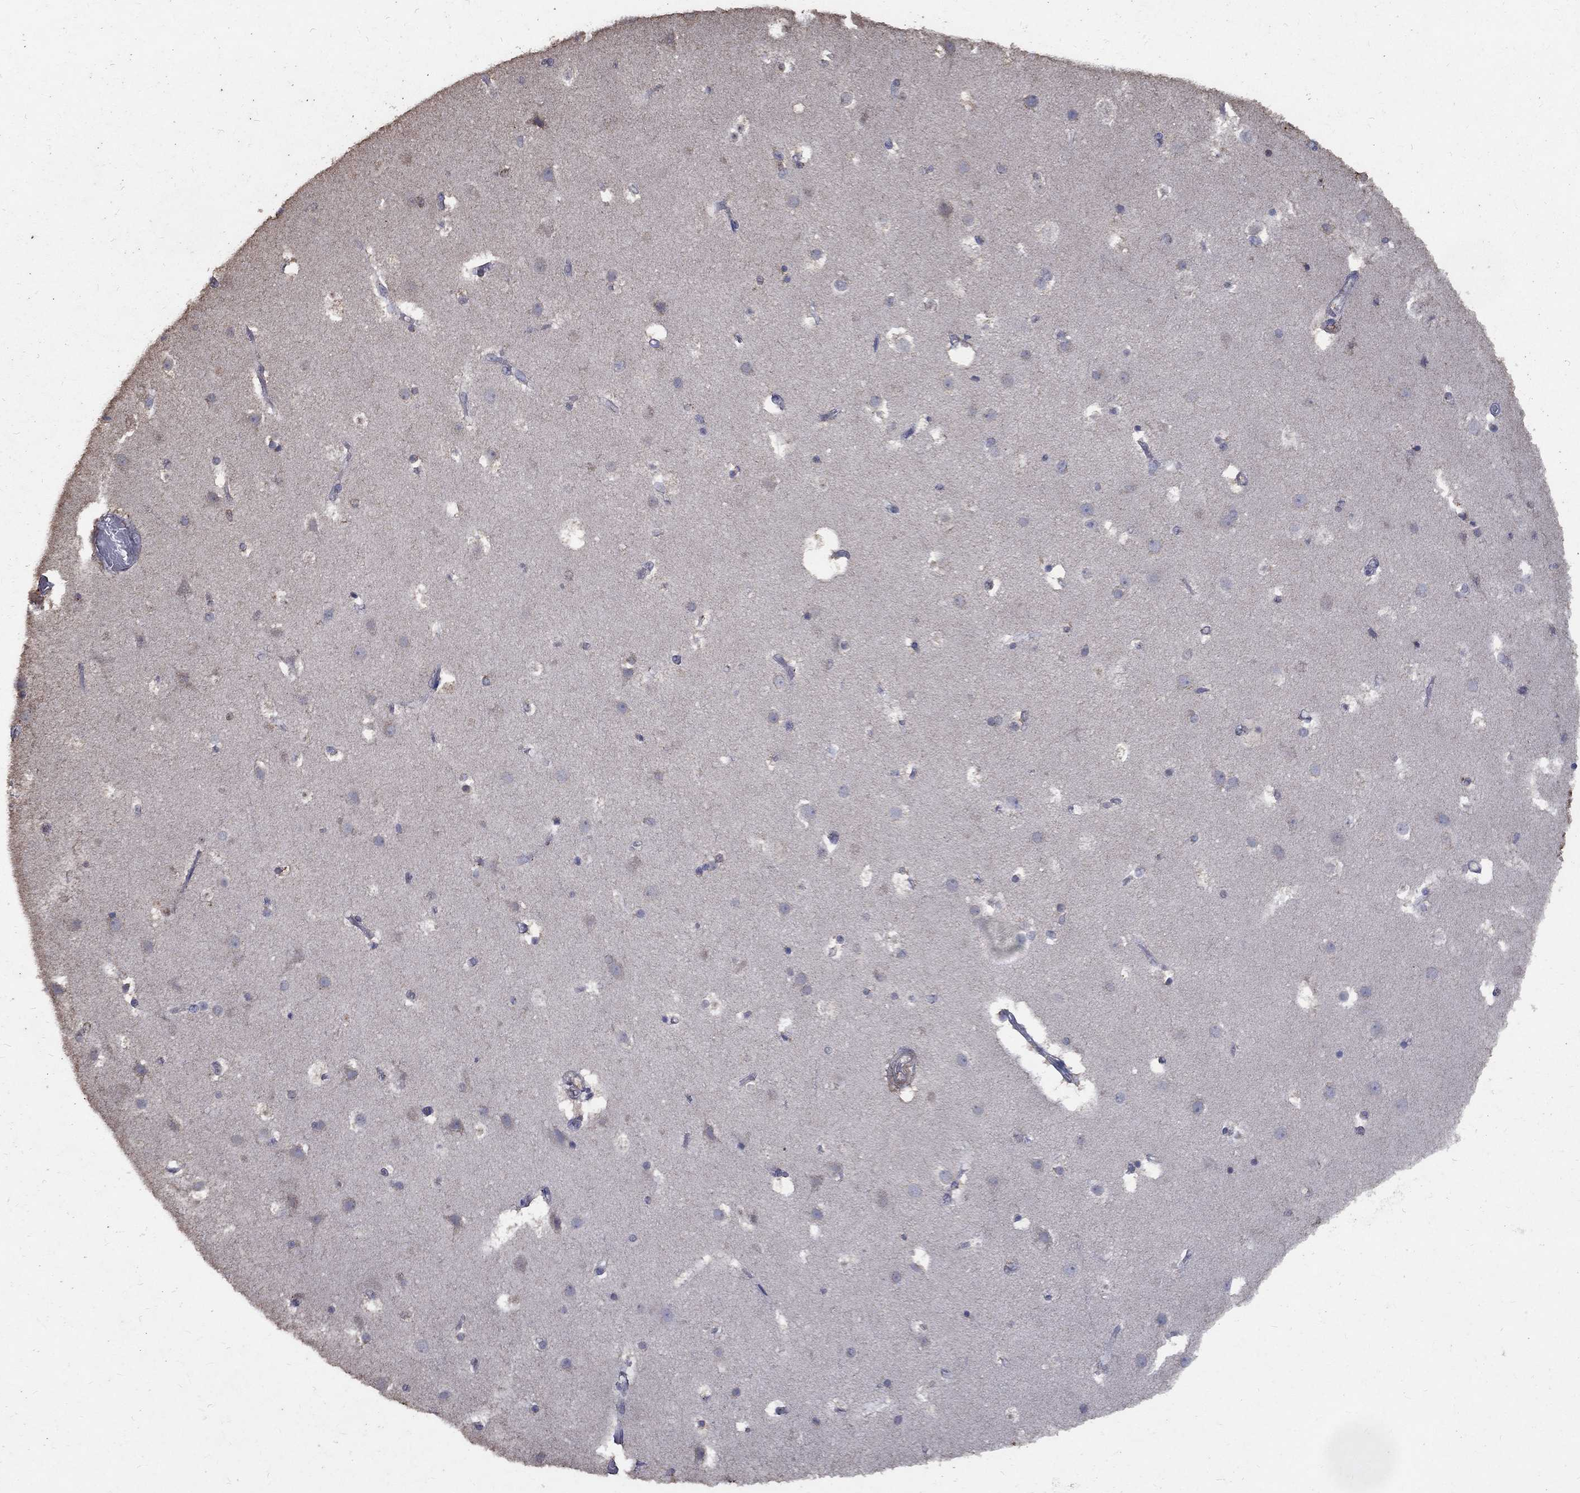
{"staining": {"intensity": "negative", "quantity": "none", "location": "none"}, "tissue": "cerebral cortex", "cell_type": "Endothelial cells", "image_type": "normal", "snomed": [{"axis": "morphology", "description": "Normal tissue, NOS"}, {"axis": "topography", "description": "Cerebral cortex"}], "caption": "The histopathology image exhibits no staining of endothelial cells in normal cerebral cortex. (DAB (3,3'-diaminobenzidine) immunohistochemistry (IHC), high magnification).", "gene": "GPR183", "patient": {"sex": "female", "age": 52}}